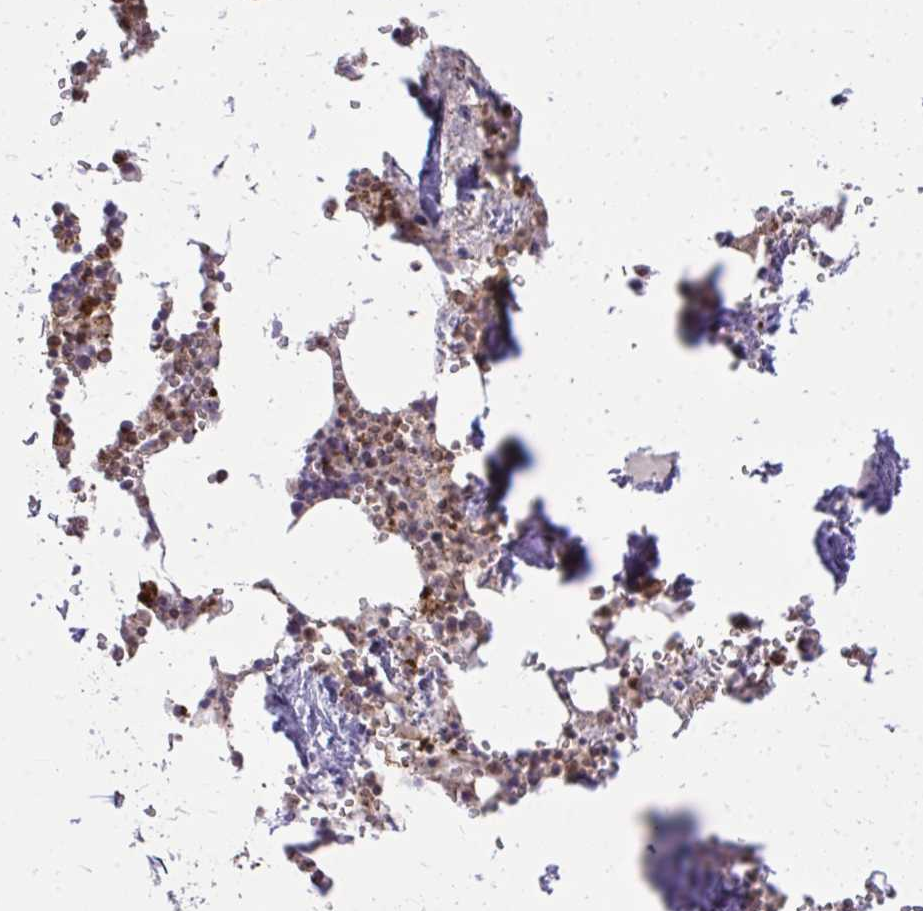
{"staining": {"intensity": "strong", "quantity": "25%-75%", "location": "cytoplasmic/membranous"}, "tissue": "bone marrow", "cell_type": "Hematopoietic cells", "image_type": "normal", "snomed": [{"axis": "morphology", "description": "Normal tissue, NOS"}, {"axis": "topography", "description": "Bone marrow"}], "caption": "This photomicrograph shows immunohistochemistry staining of benign bone marrow, with high strong cytoplasmic/membranous expression in about 25%-75% of hematopoietic cells.", "gene": "SLC7A5", "patient": {"sex": "male", "age": 54}}